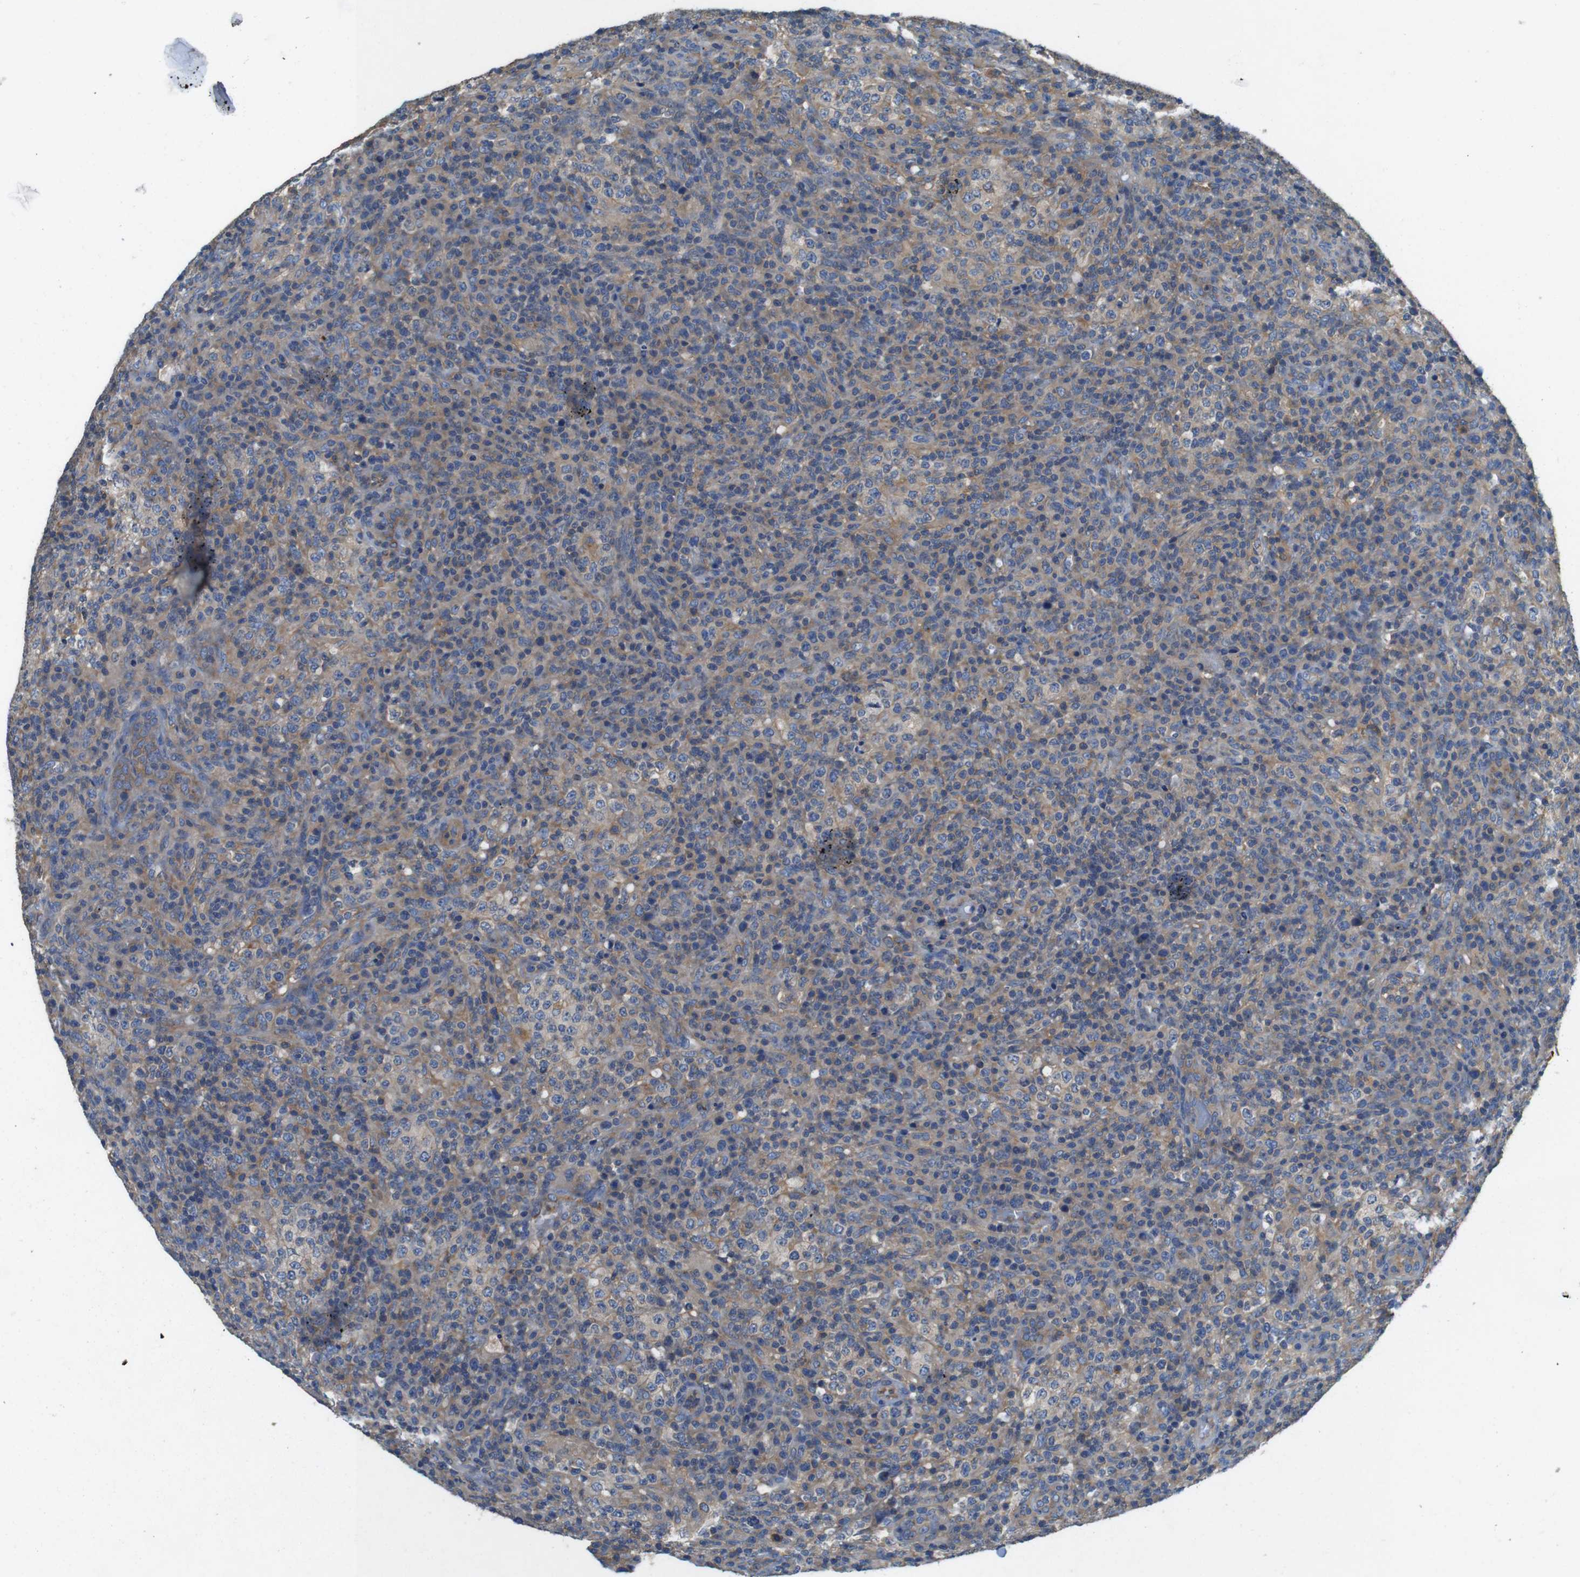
{"staining": {"intensity": "moderate", "quantity": "25%-75%", "location": "cytoplasmic/membranous"}, "tissue": "lymphoma", "cell_type": "Tumor cells", "image_type": "cancer", "snomed": [{"axis": "morphology", "description": "Malignant lymphoma, non-Hodgkin's type, High grade"}, {"axis": "topography", "description": "Lymph node"}], "caption": "Human malignant lymphoma, non-Hodgkin's type (high-grade) stained with a brown dye exhibits moderate cytoplasmic/membranous positive staining in about 25%-75% of tumor cells.", "gene": "DCTN1", "patient": {"sex": "female", "age": 76}}